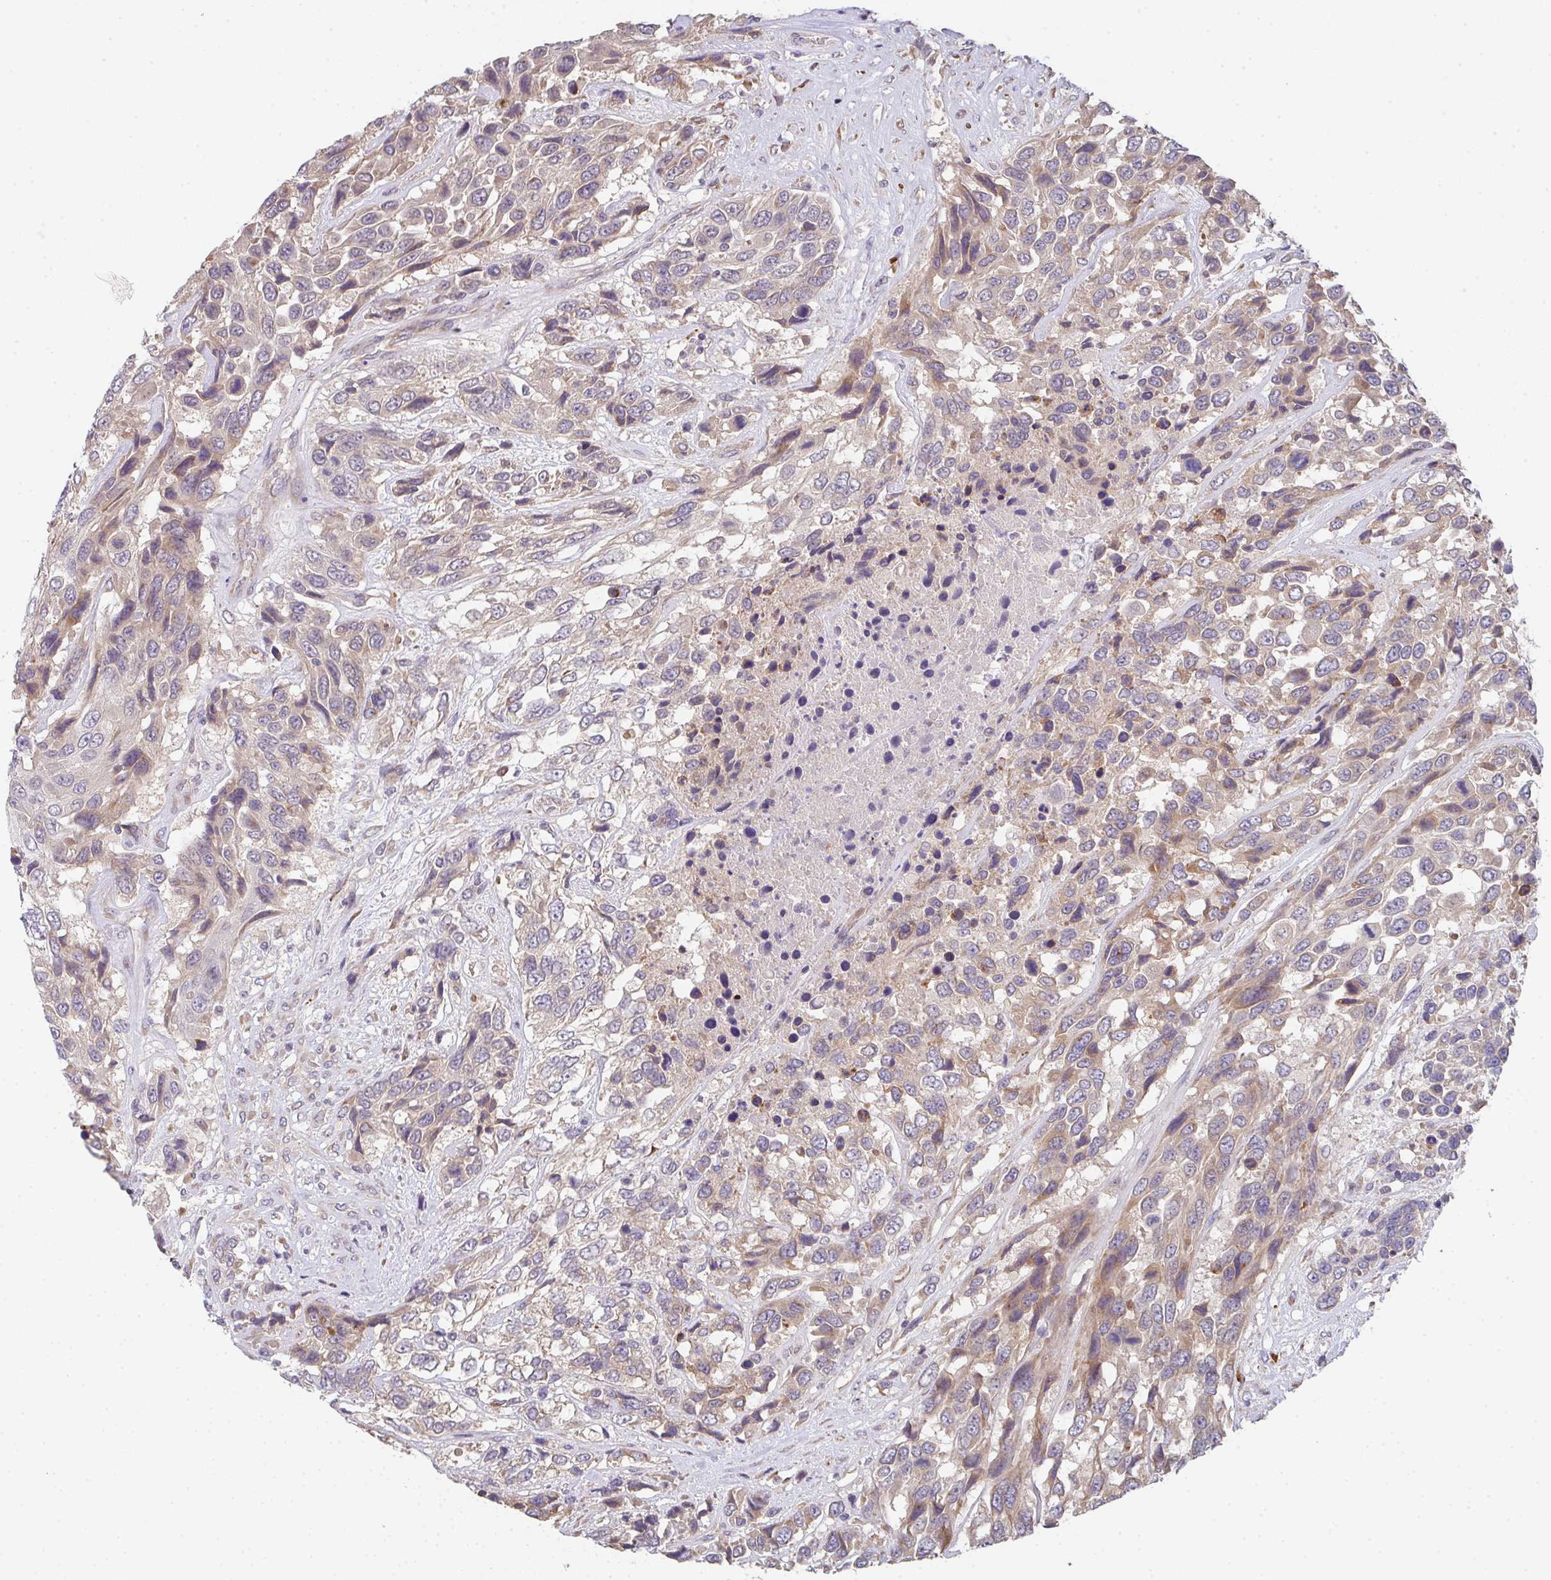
{"staining": {"intensity": "weak", "quantity": ">75%", "location": "cytoplasmic/membranous"}, "tissue": "urothelial cancer", "cell_type": "Tumor cells", "image_type": "cancer", "snomed": [{"axis": "morphology", "description": "Urothelial carcinoma, High grade"}, {"axis": "topography", "description": "Urinary bladder"}], "caption": "The immunohistochemical stain labels weak cytoplasmic/membranous staining in tumor cells of urothelial carcinoma (high-grade) tissue. The staining was performed using DAB (3,3'-diaminobenzidine), with brown indicating positive protein expression. Nuclei are stained blue with hematoxylin.", "gene": "TSPAN31", "patient": {"sex": "female", "age": 70}}